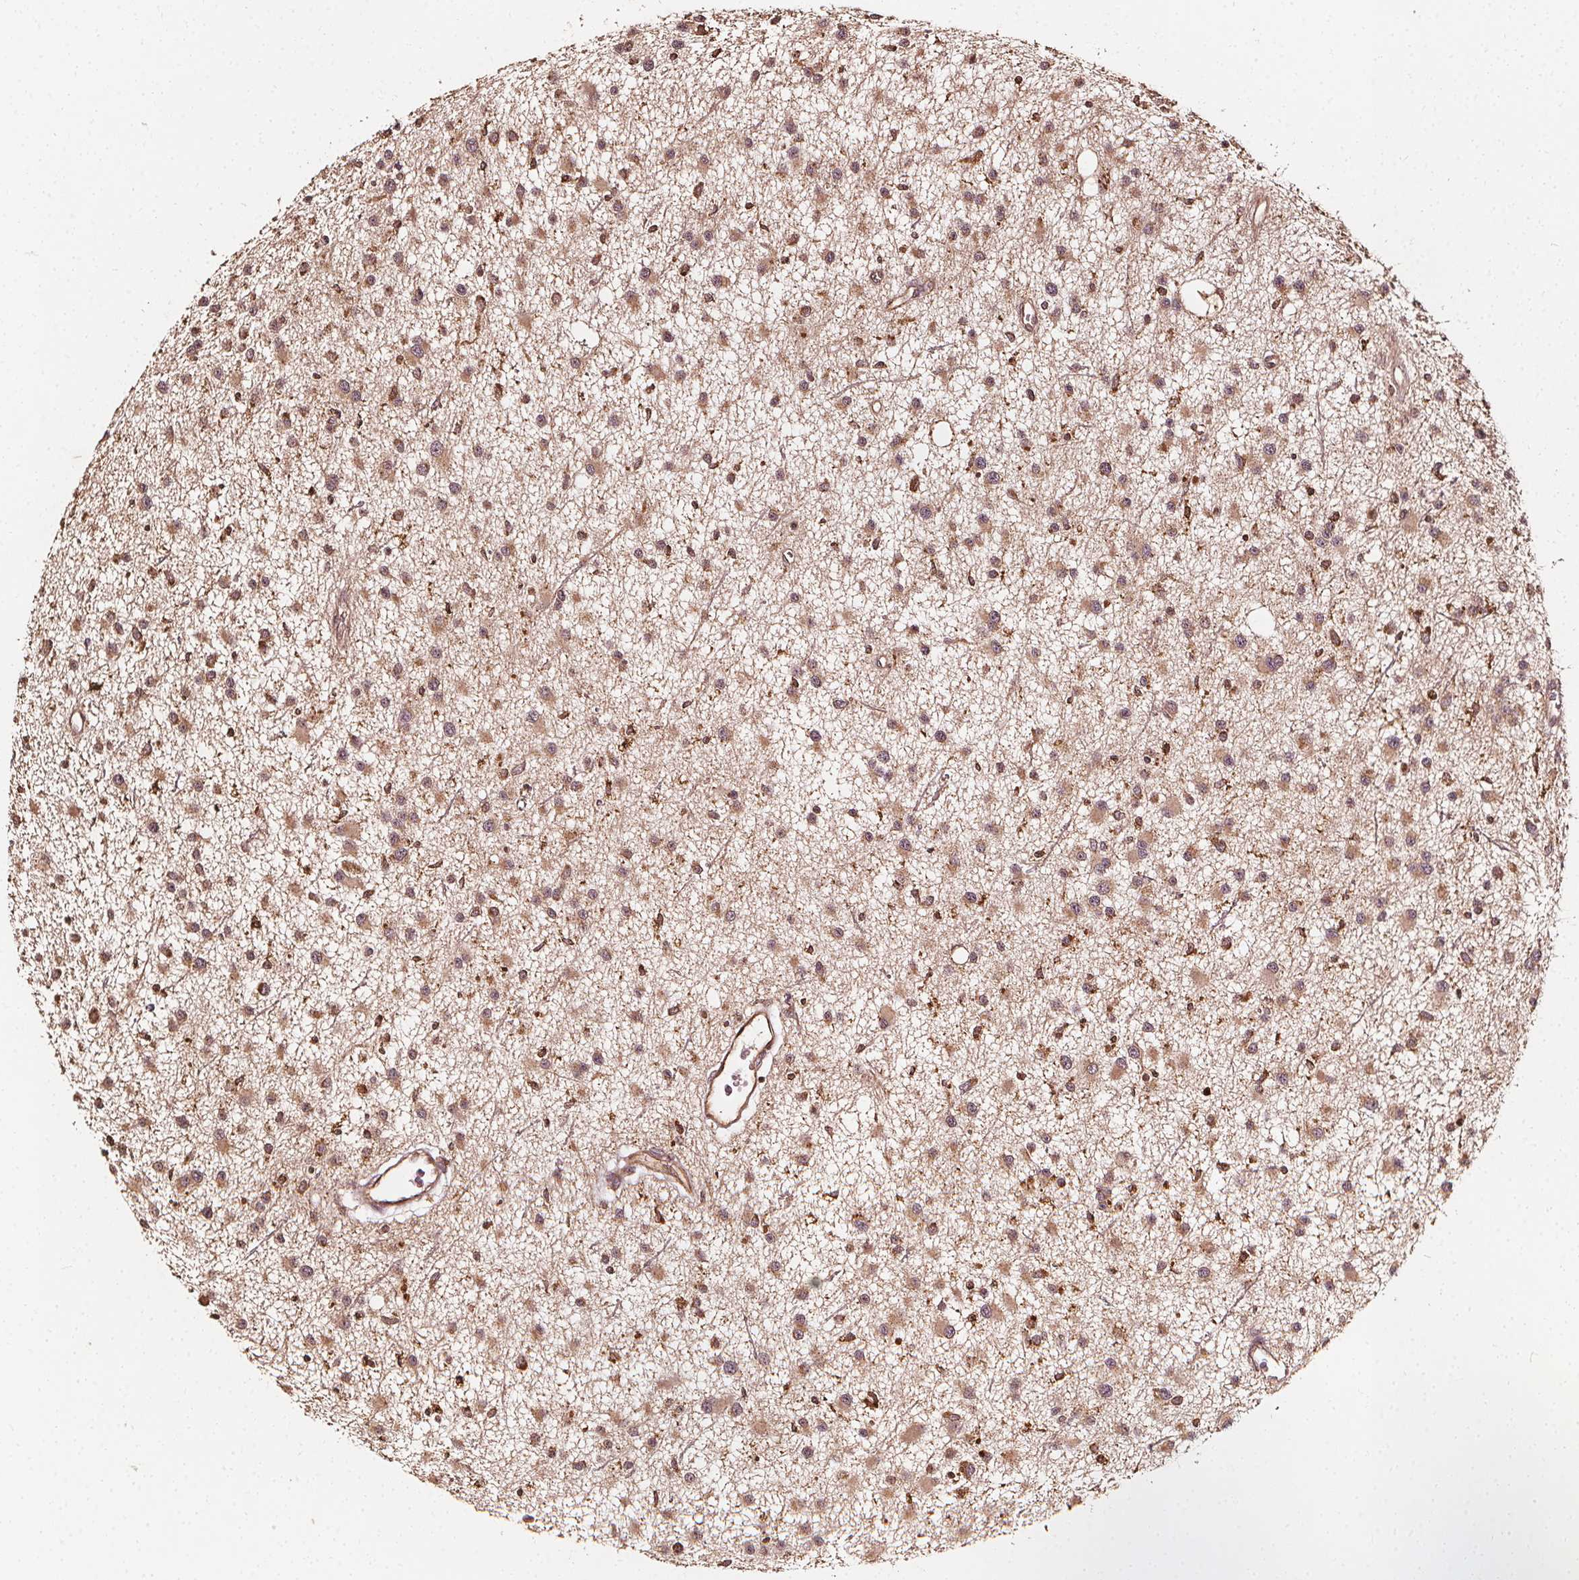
{"staining": {"intensity": "weak", "quantity": ">75%", "location": "cytoplasmic/membranous"}, "tissue": "glioma", "cell_type": "Tumor cells", "image_type": "cancer", "snomed": [{"axis": "morphology", "description": "Glioma, malignant, Low grade"}, {"axis": "topography", "description": "Brain"}], "caption": "A brown stain highlights weak cytoplasmic/membranous staining of a protein in low-grade glioma (malignant) tumor cells.", "gene": "NPC1", "patient": {"sex": "male", "age": 43}}